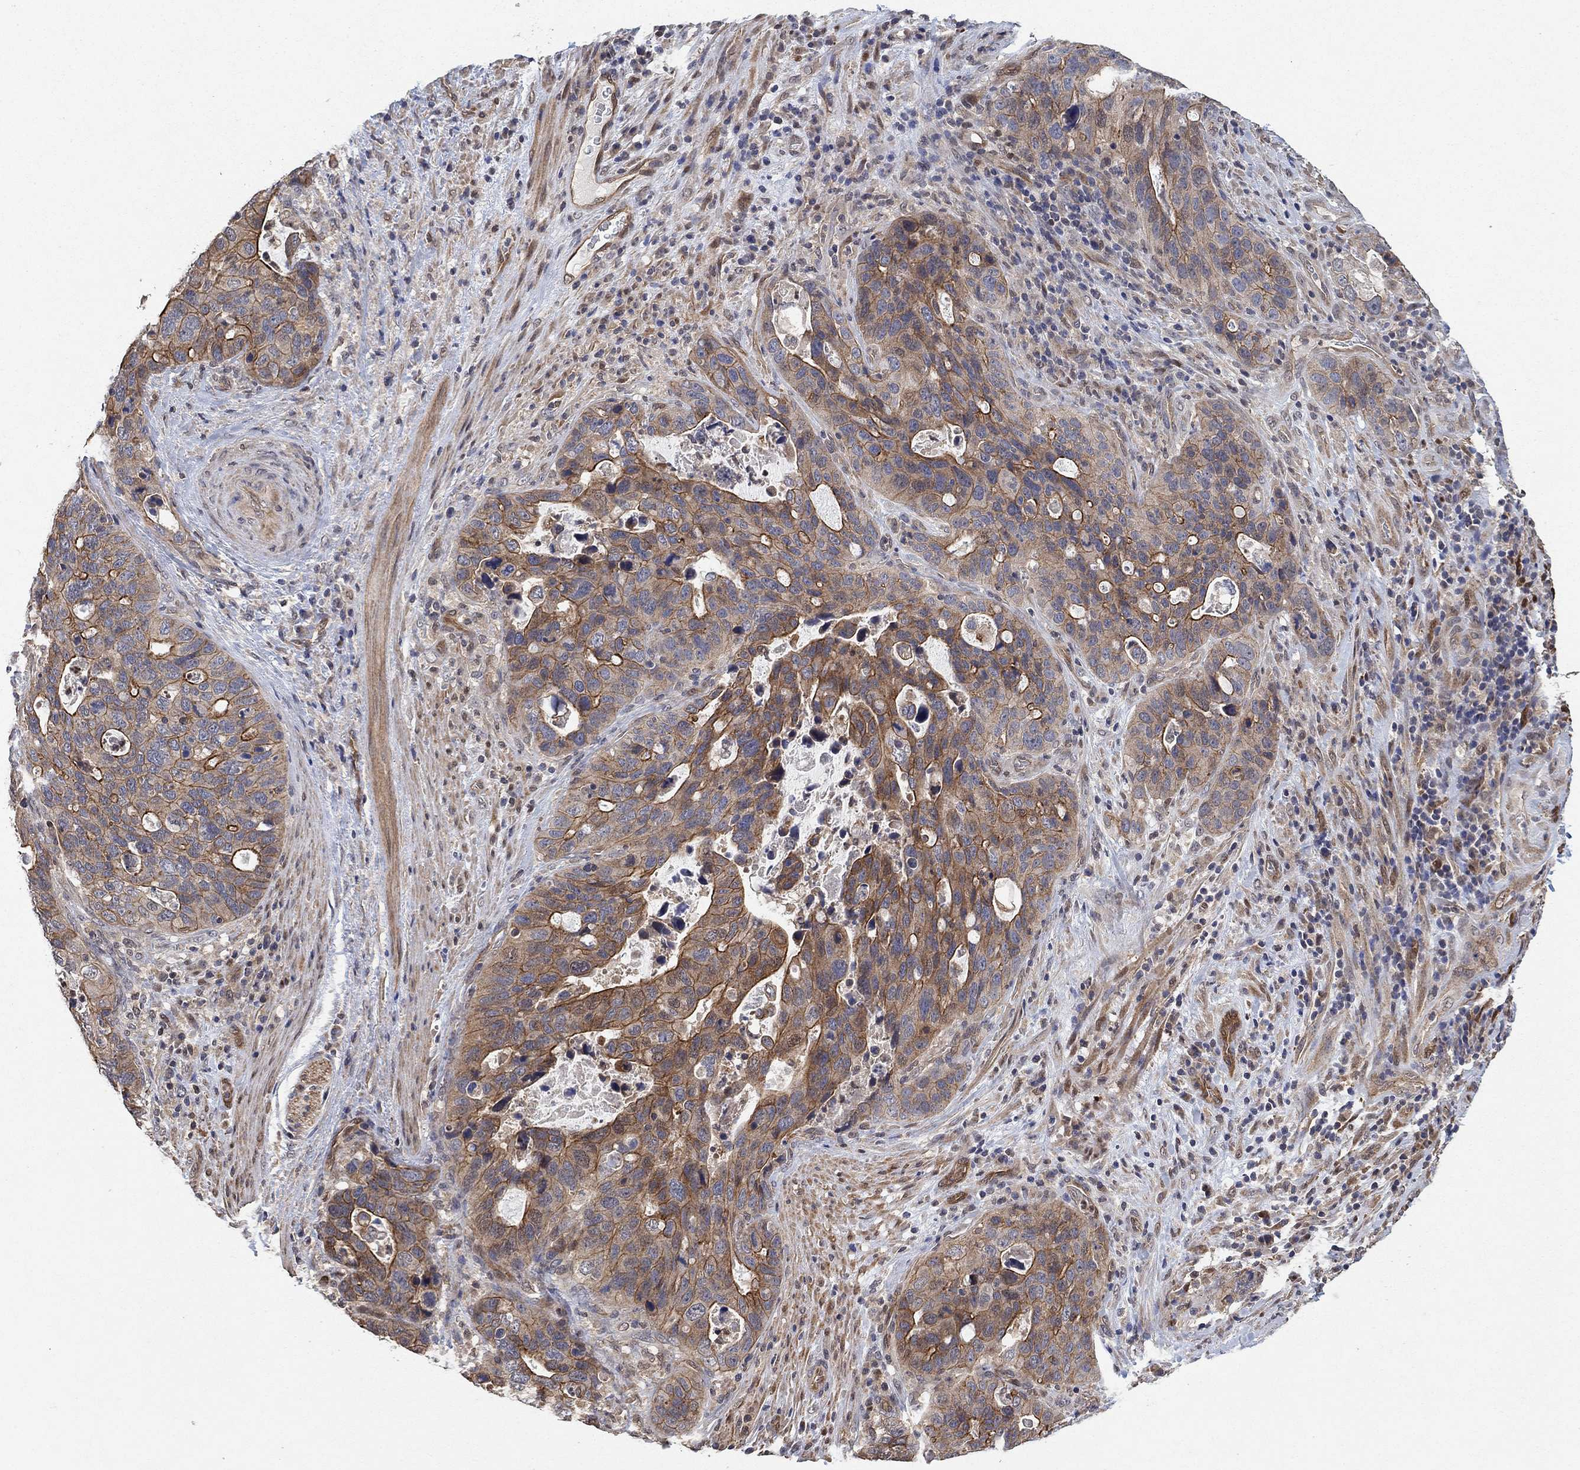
{"staining": {"intensity": "strong", "quantity": "<25%", "location": "cytoplasmic/membranous"}, "tissue": "stomach cancer", "cell_type": "Tumor cells", "image_type": "cancer", "snomed": [{"axis": "morphology", "description": "Adenocarcinoma, NOS"}, {"axis": "topography", "description": "Stomach"}], "caption": "Brown immunohistochemical staining in human stomach cancer demonstrates strong cytoplasmic/membranous staining in approximately <25% of tumor cells.", "gene": "MCUR1", "patient": {"sex": "male", "age": 54}}